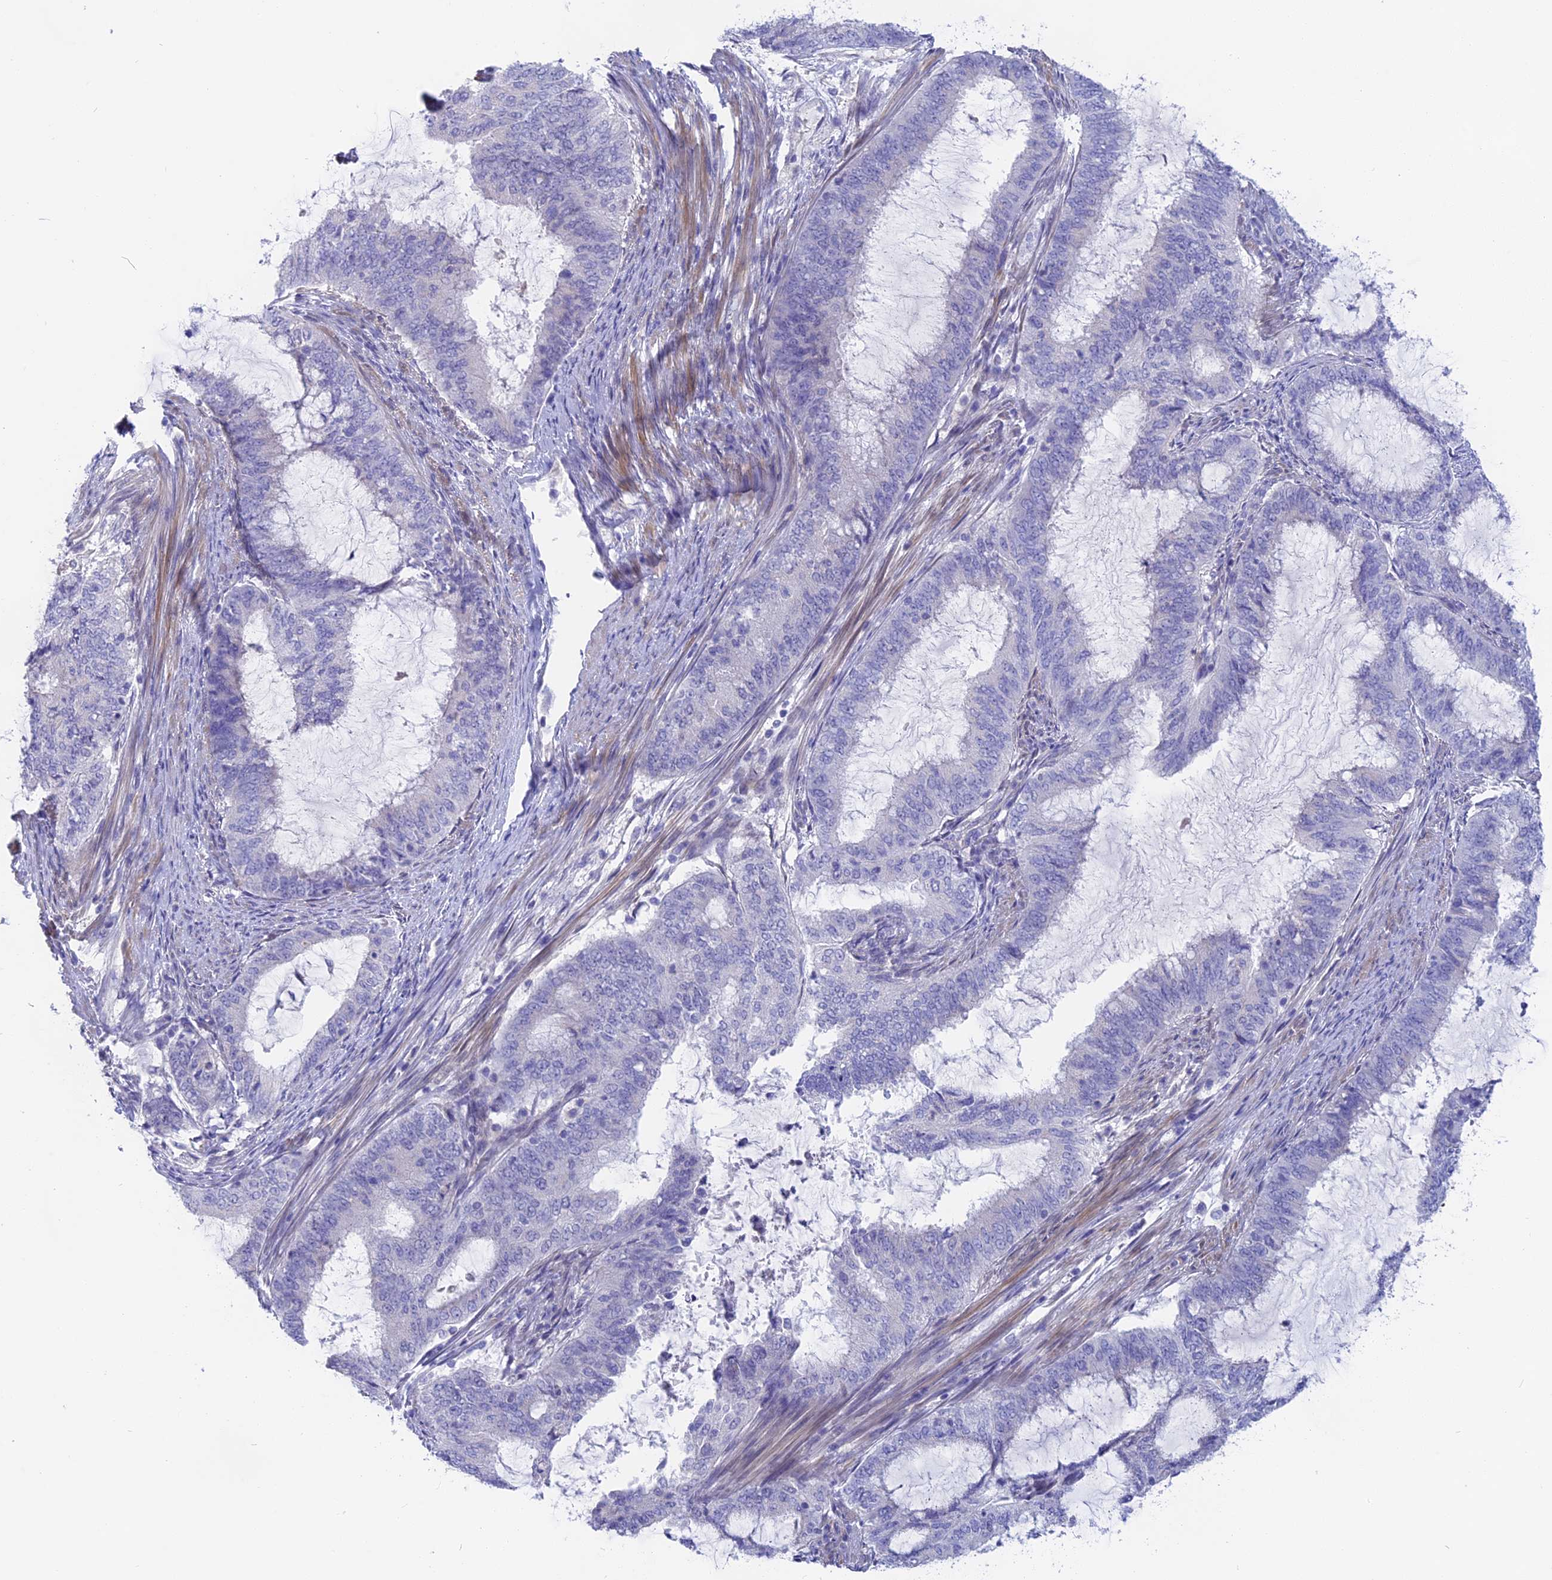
{"staining": {"intensity": "negative", "quantity": "none", "location": "none"}, "tissue": "endometrial cancer", "cell_type": "Tumor cells", "image_type": "cancer", "snomed": [{"axis": "morphology", "description": "Adenocarcinoma, NOS"}, {"axis": "topography", "description": "Endometrium"}], "caption": "A photomicrograph of human endometrial cancer (adenocarcinoma) is negative for staining in tumor cells. Brightfield microscopy of immunohistochemistry stained with DAB (3,3'-diaminobenzidine) (brown) and hematoxylin (blue), captured at high magnification.", "gene": "GLB1L", "patient": {"sex": "female", "age": 51}}